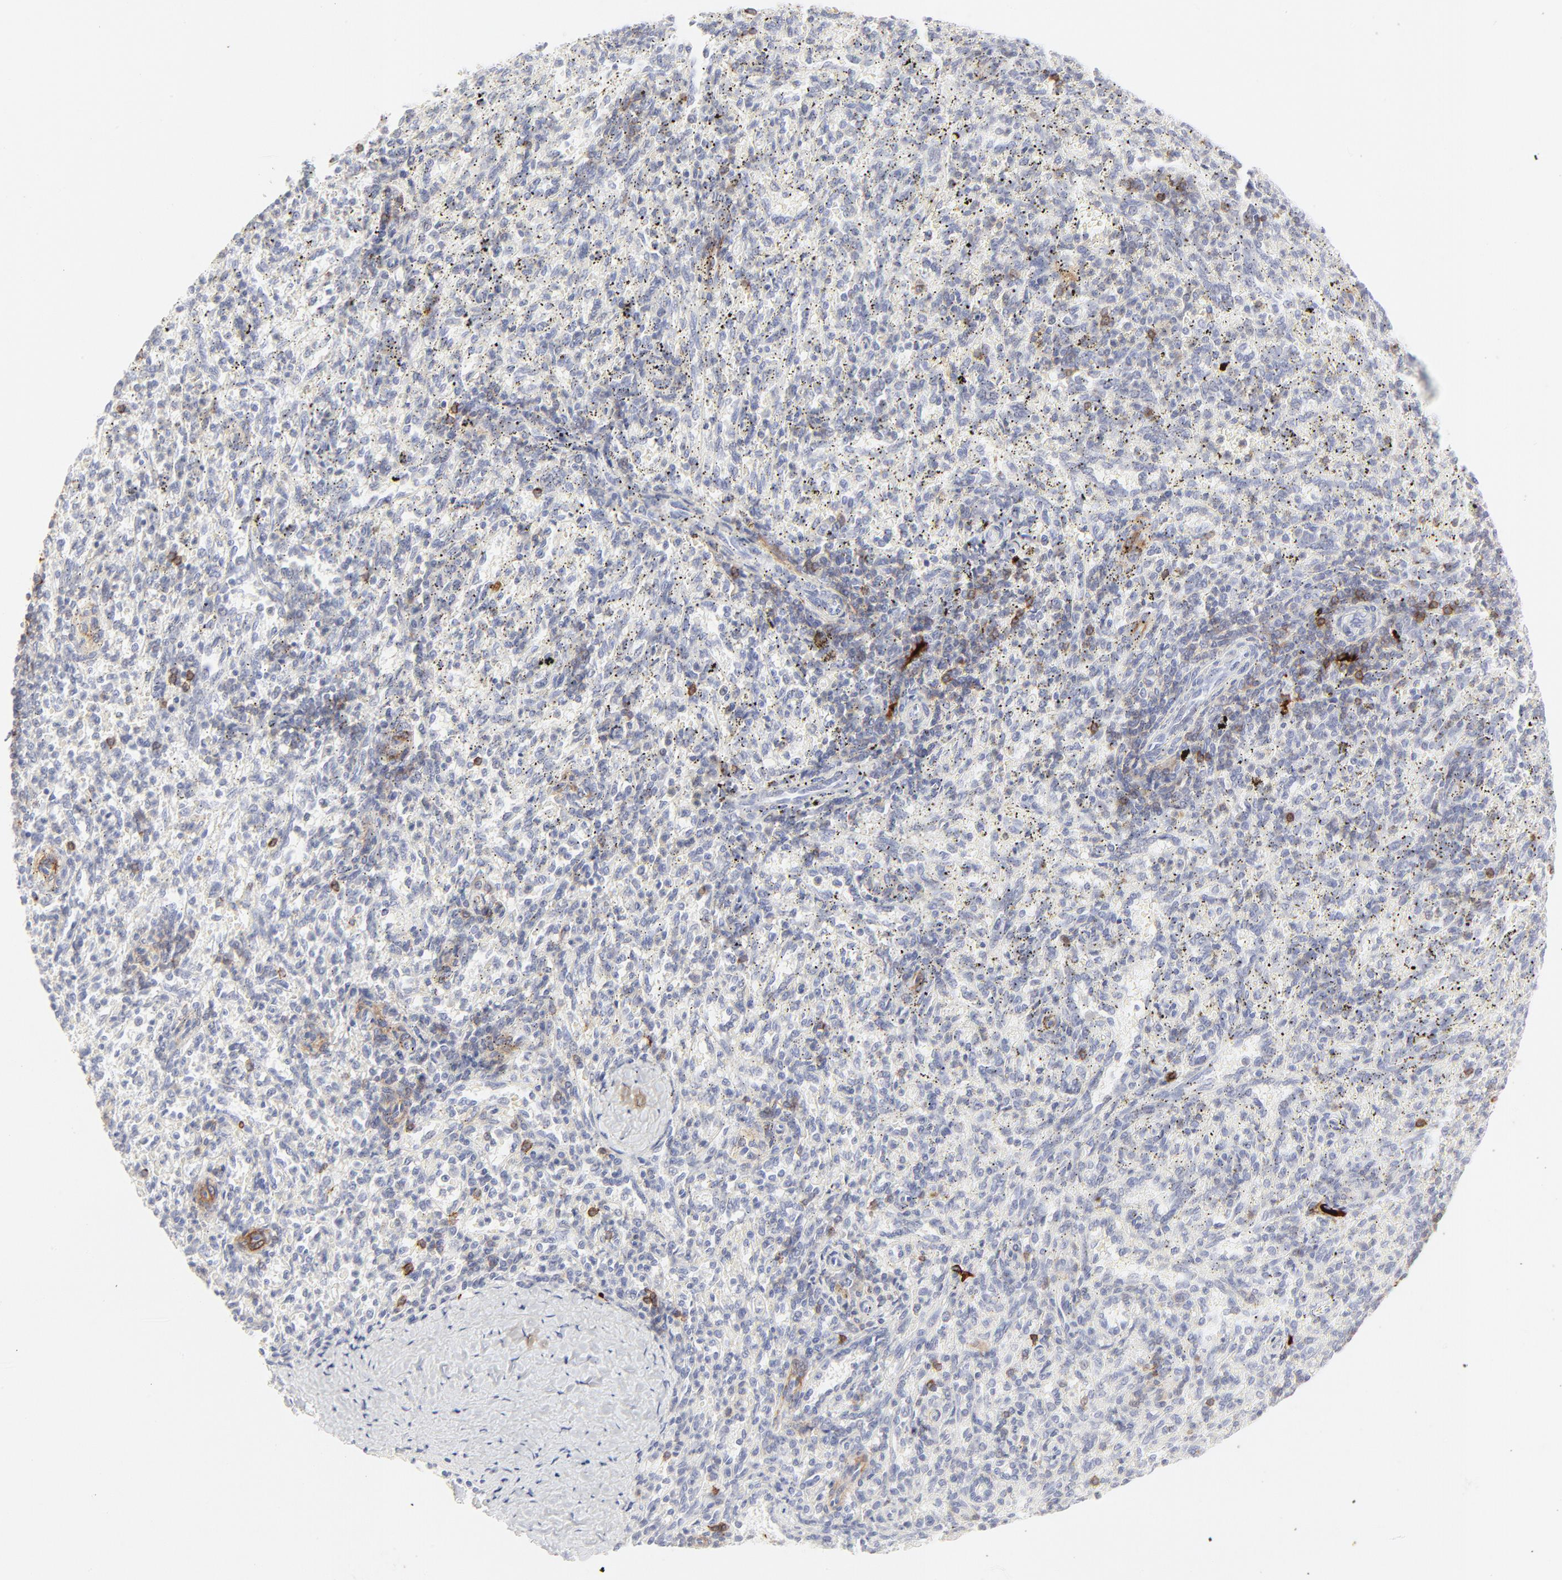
{"staining": {"intensity": "strong", "quantity": "<25%", "location": "cytoplasmic/membranous"}, "tissue": "spleen", "cell_type": "Cells in red pulp", "image_type": "normal", "snomed": [{"axis": "morphology", "description": "Normal tissue, NOS"}, {"axis": "topography", "description": "Spleen"}], "caption": "This image shows unremarkable spleen stained with immunohistochemistry (IHC) to label a protein in brown. The cytoplasmic/membranous of cells in red pulp show strong positivity for the protein. Nuclei are counter-stained blue.", "gene": "CCR7", "patient": {"sex": "female", "age": 10}}